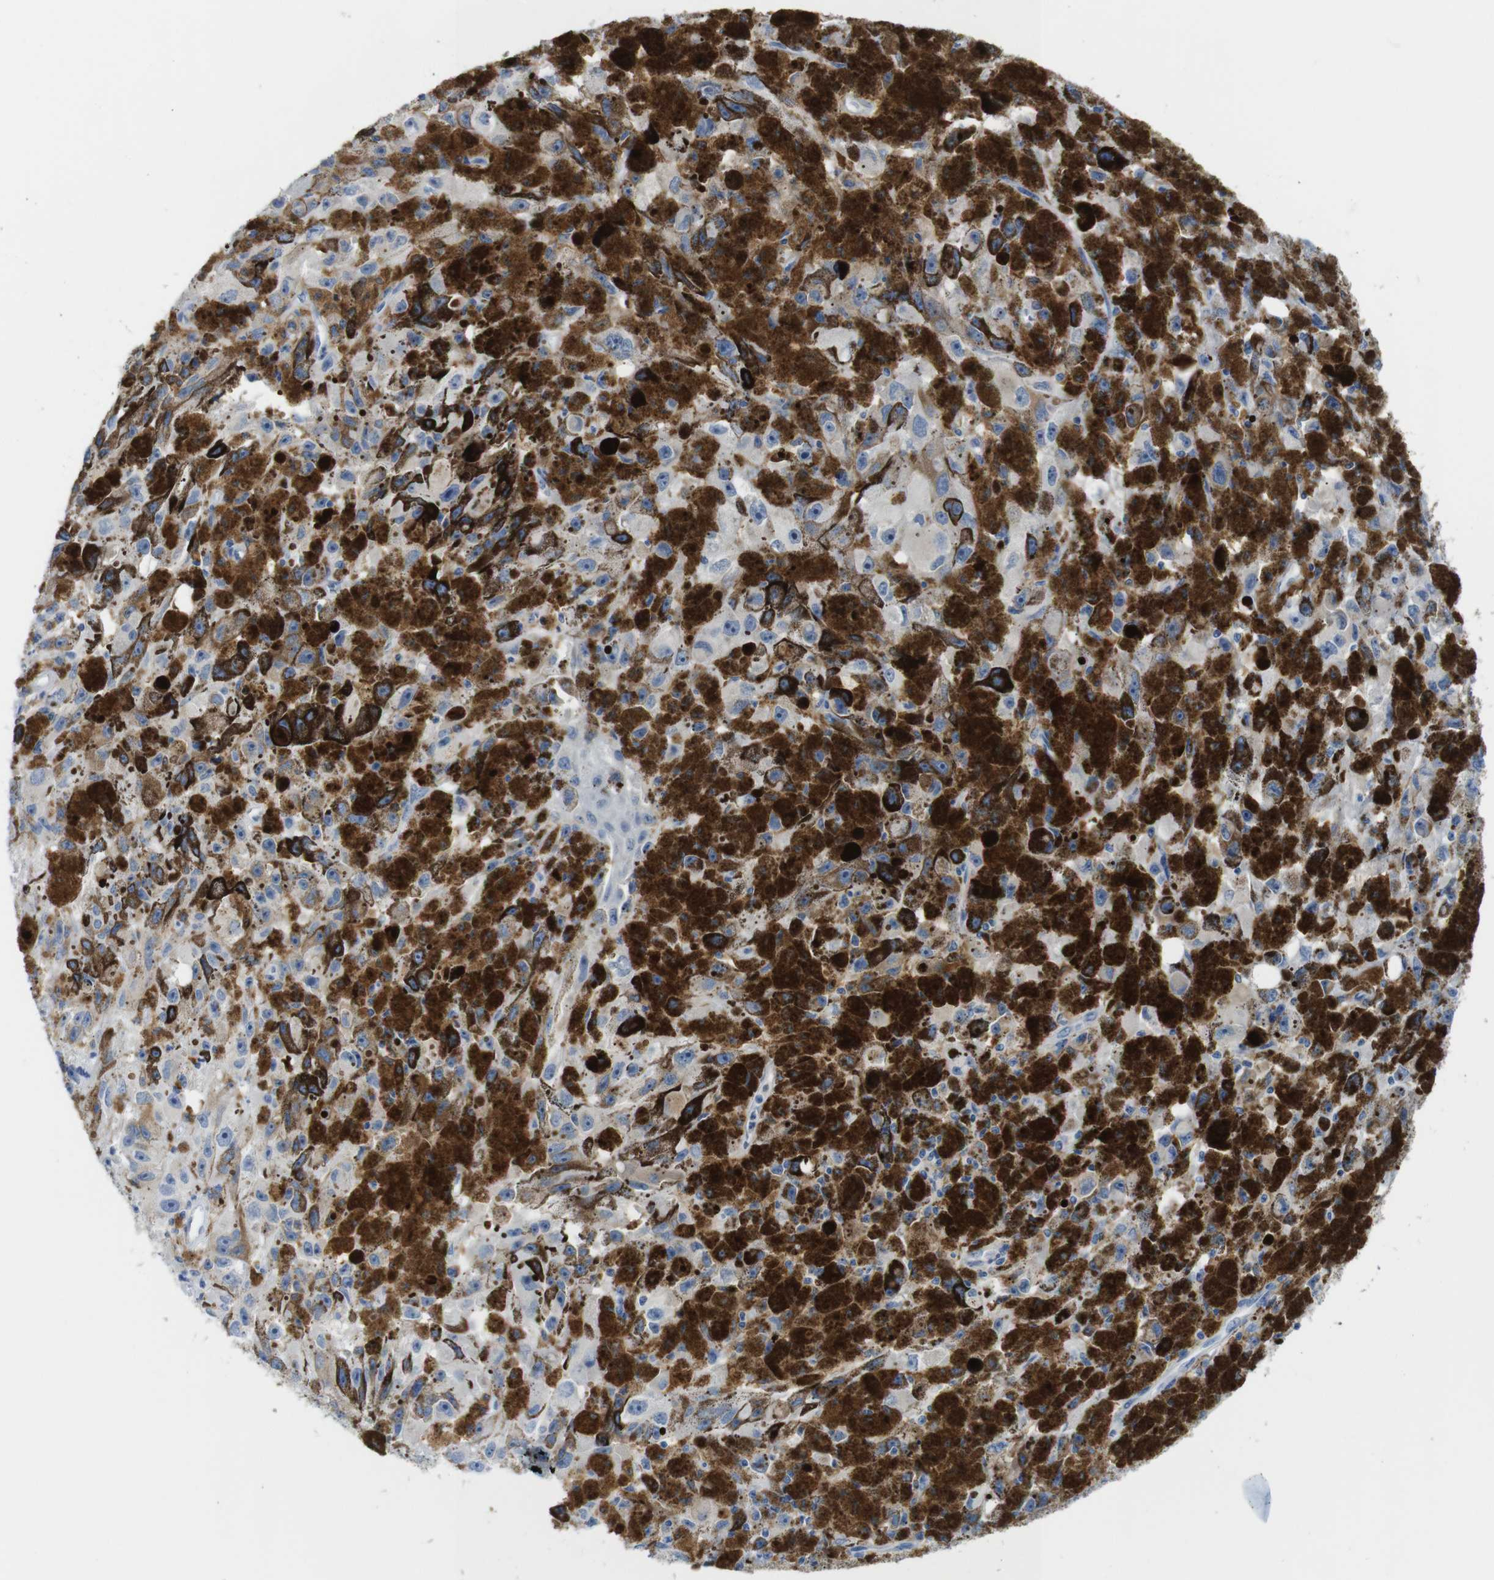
{"staining": {"intensity": "negative", "quantity": "none", "location": "none"}, "tissue": "melanoma", "cell_type": "Tumor cells", "image_type": "cancer", "snomed": [{"axis": "morphology", "description": "Malignant melanoma, NOS"}, {"axis": "topography", "description": "Skin"}], "caption": "Image shows no protein staining in tumor cells of melanoma tissue.", "gene": "NEBL", "patient": {"sex": "female", "age": 104}}